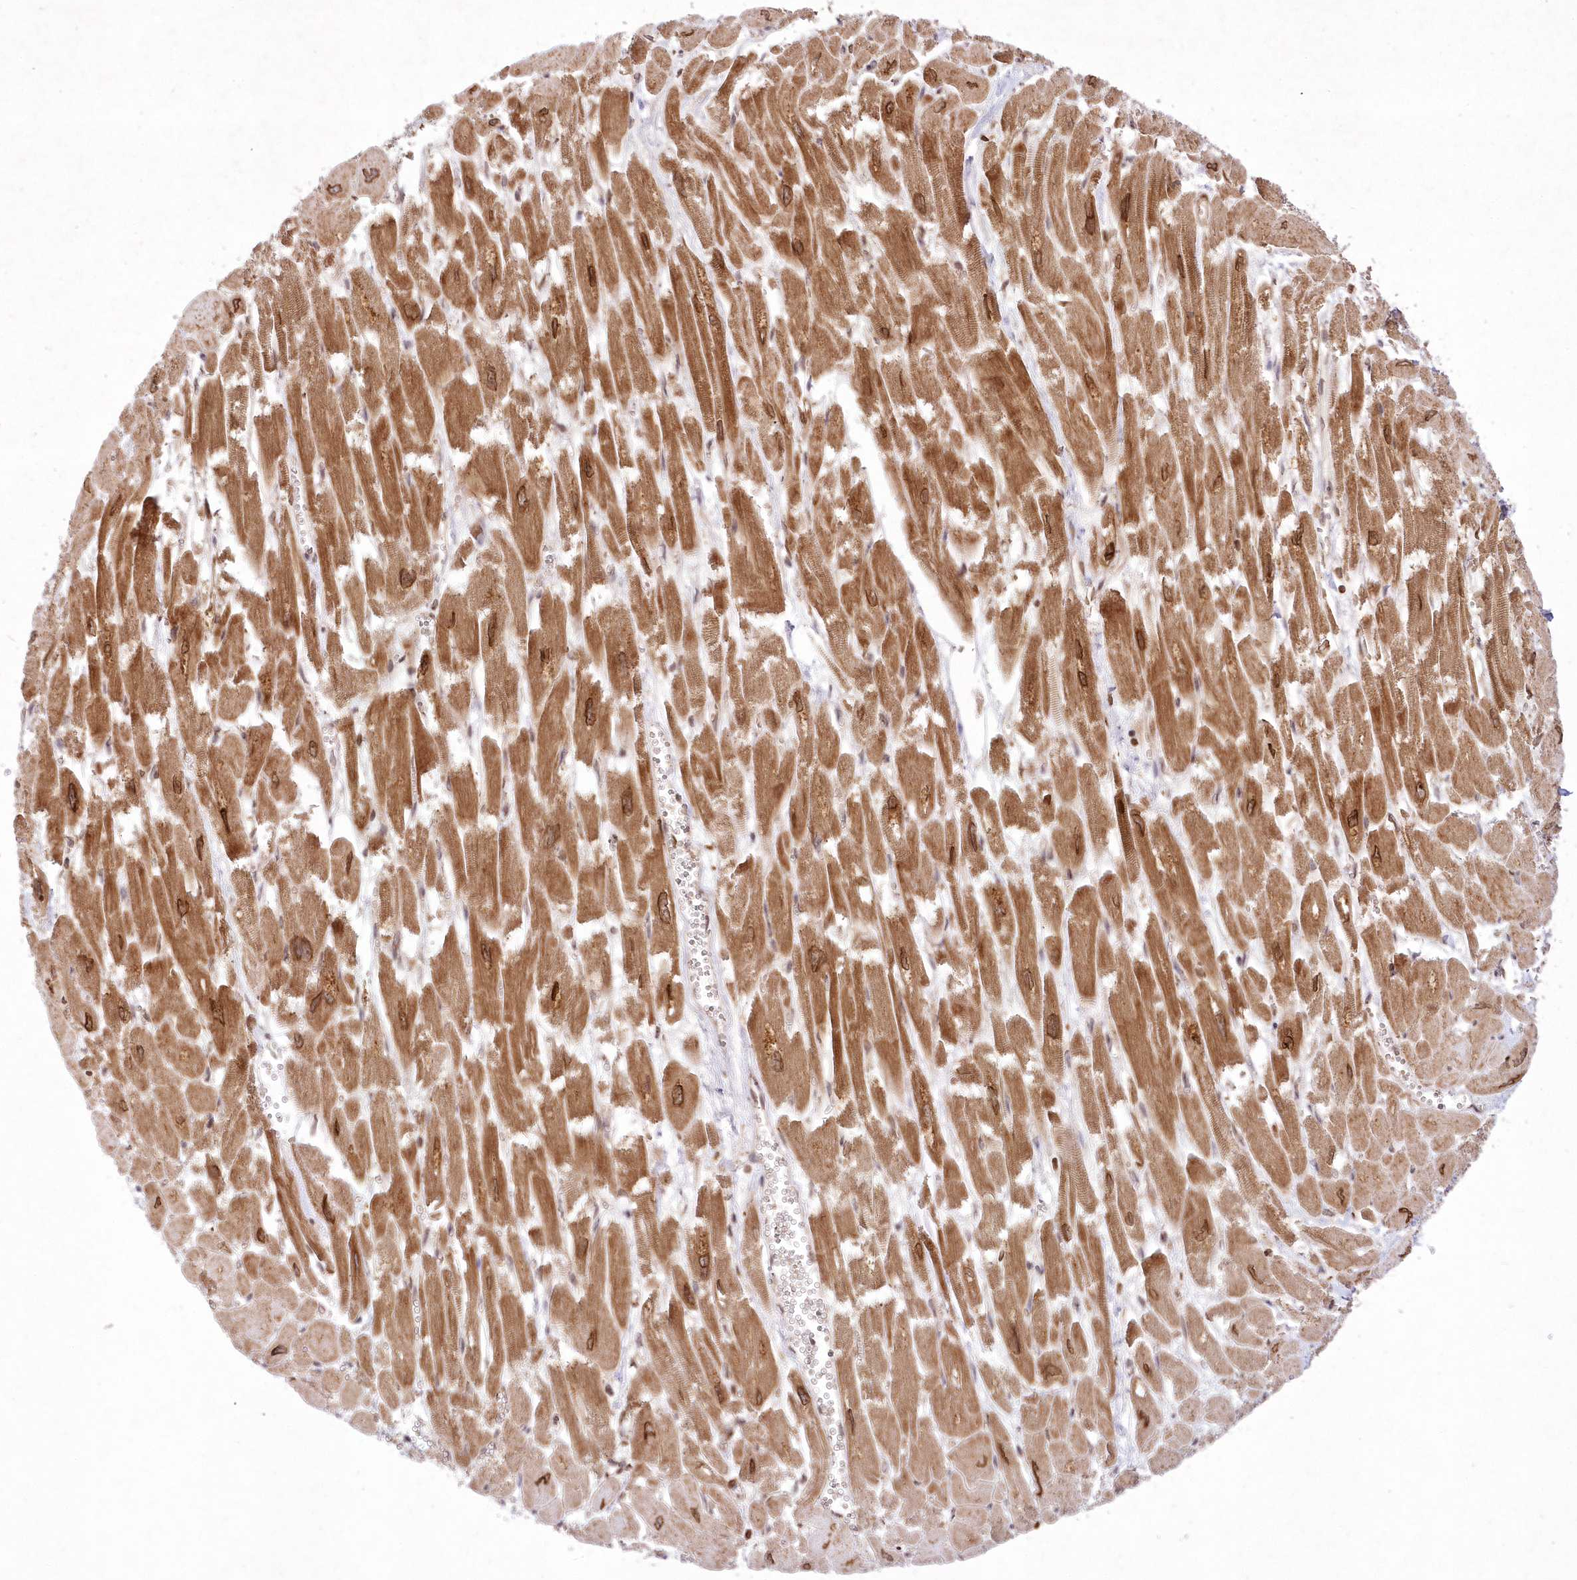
{"staining": {"intensity": "moderate", "quantity": ">75%", "location": "cytoplasmic/membranous,nuclear"}, "tissue": "heart muscle", "cell_type": "Cardiomyocytes", "image_type": "normal", "snomed": [{"axis": "morphology", "description": "Normal tissue, NOS"}, {"axis": "topography", "description": "Heart"}], "caption": "An image of heart muscle stained for a protein exhibits moderate cytoplasmic/membranous,nuclear brown staining in cardiomyocytes. (DAB IHC with brightfield microscopy, high magnification).", "gene": "DNAJC27", "patient": {"sex": "male", "age": 54}}